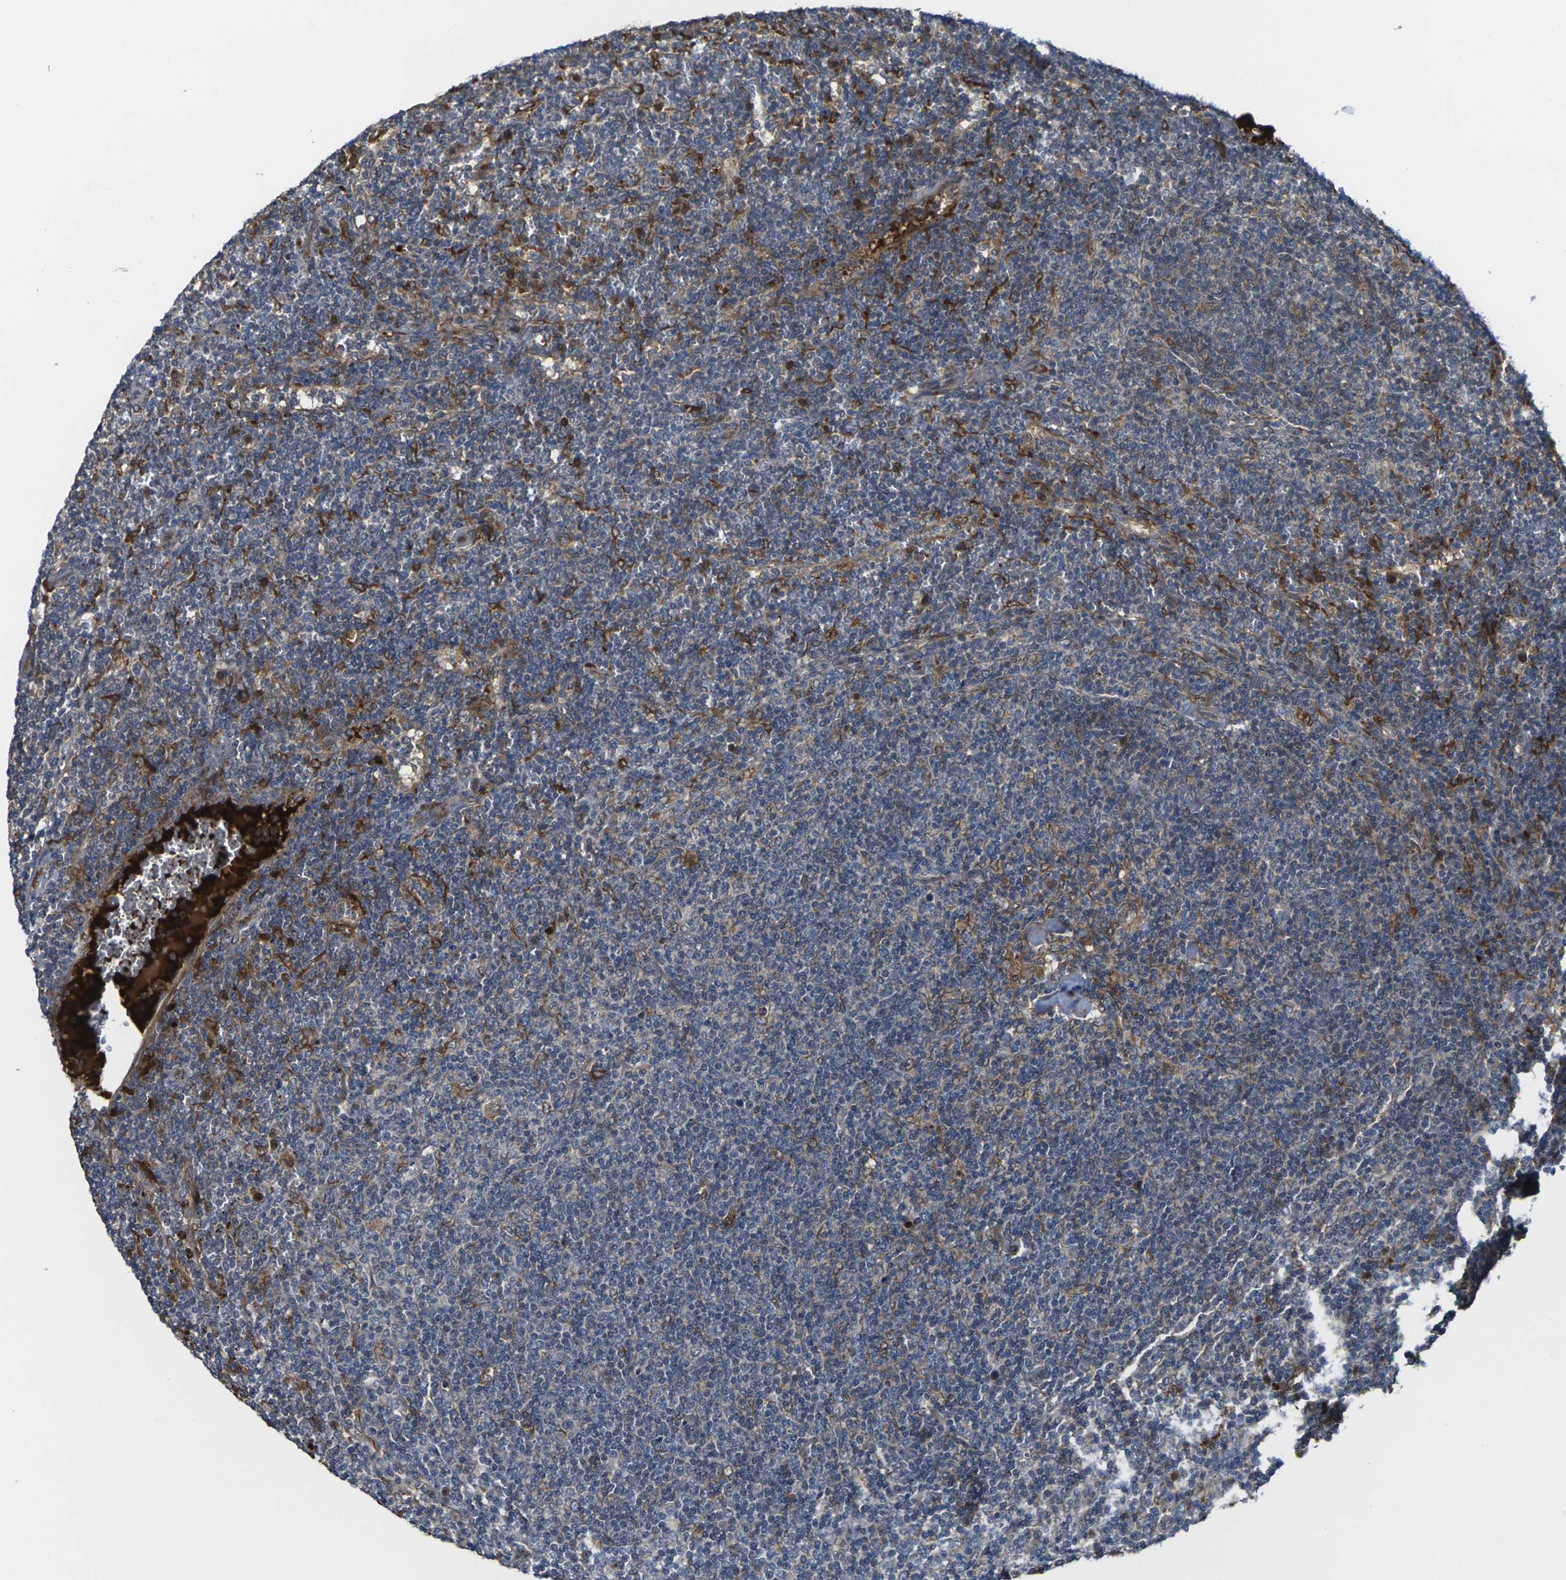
{"staining": {"intensity": "moderate", "quantity": "<25%", "location": "cytoplasmic/membranous"}, "tissue": "lymphoma", "cell_type": "Tumor cells", "image_type": "cancer", "snomed": [{"axis": "morphology", "description": "Malignant lymphoma, non-Hodgkin's type, Low grade"}, {"axis": "topography", "description": "Spleen"}], "caption": "A photomicrograph of low-grade malignant lymphoma, non-Hodgkin's type stained for a protein exhibits moderate cytoplasmic/membranous brown staining in tumor cells.", "gene": "FZD1", "patient": {"sex": "female", "age": 50}}